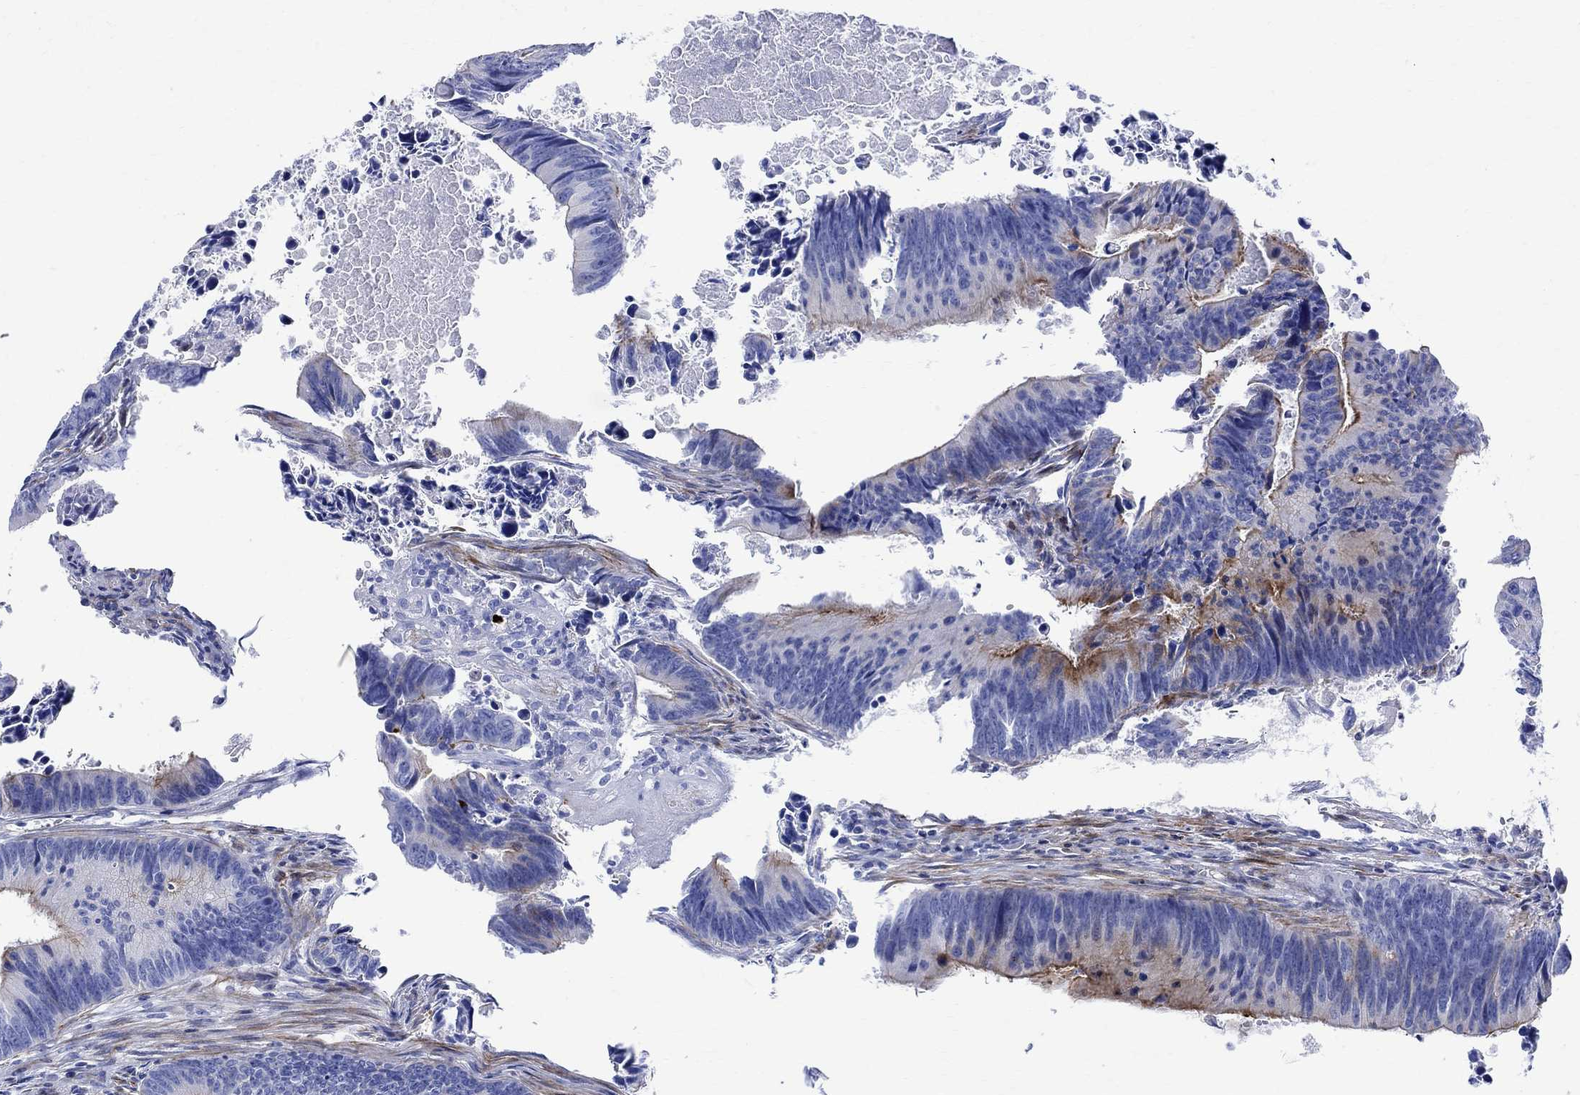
{"staining": {"intensity": "strong", "quantity": "<25%", "location": "cytoplasmic/membranous"}, "tissue": "colorectal cancer", "cell_type": "Tumor cells", "image_type": "cancer", "snomed": [{"axis": "morphology", "description": "Adenocarcinoma, NOS"}, {"axis": "topography", "description": "Colon"}], "caption": "A photomicrograph showing strong cytoplasmic/membranous positivity in about <25% of tumor cells in colorectal cancer (adenocarcinoma), as visualized by brown immunohistochemical staining.", "gene": "PARVB", "patient": {"sex": "female", "age": 87}}